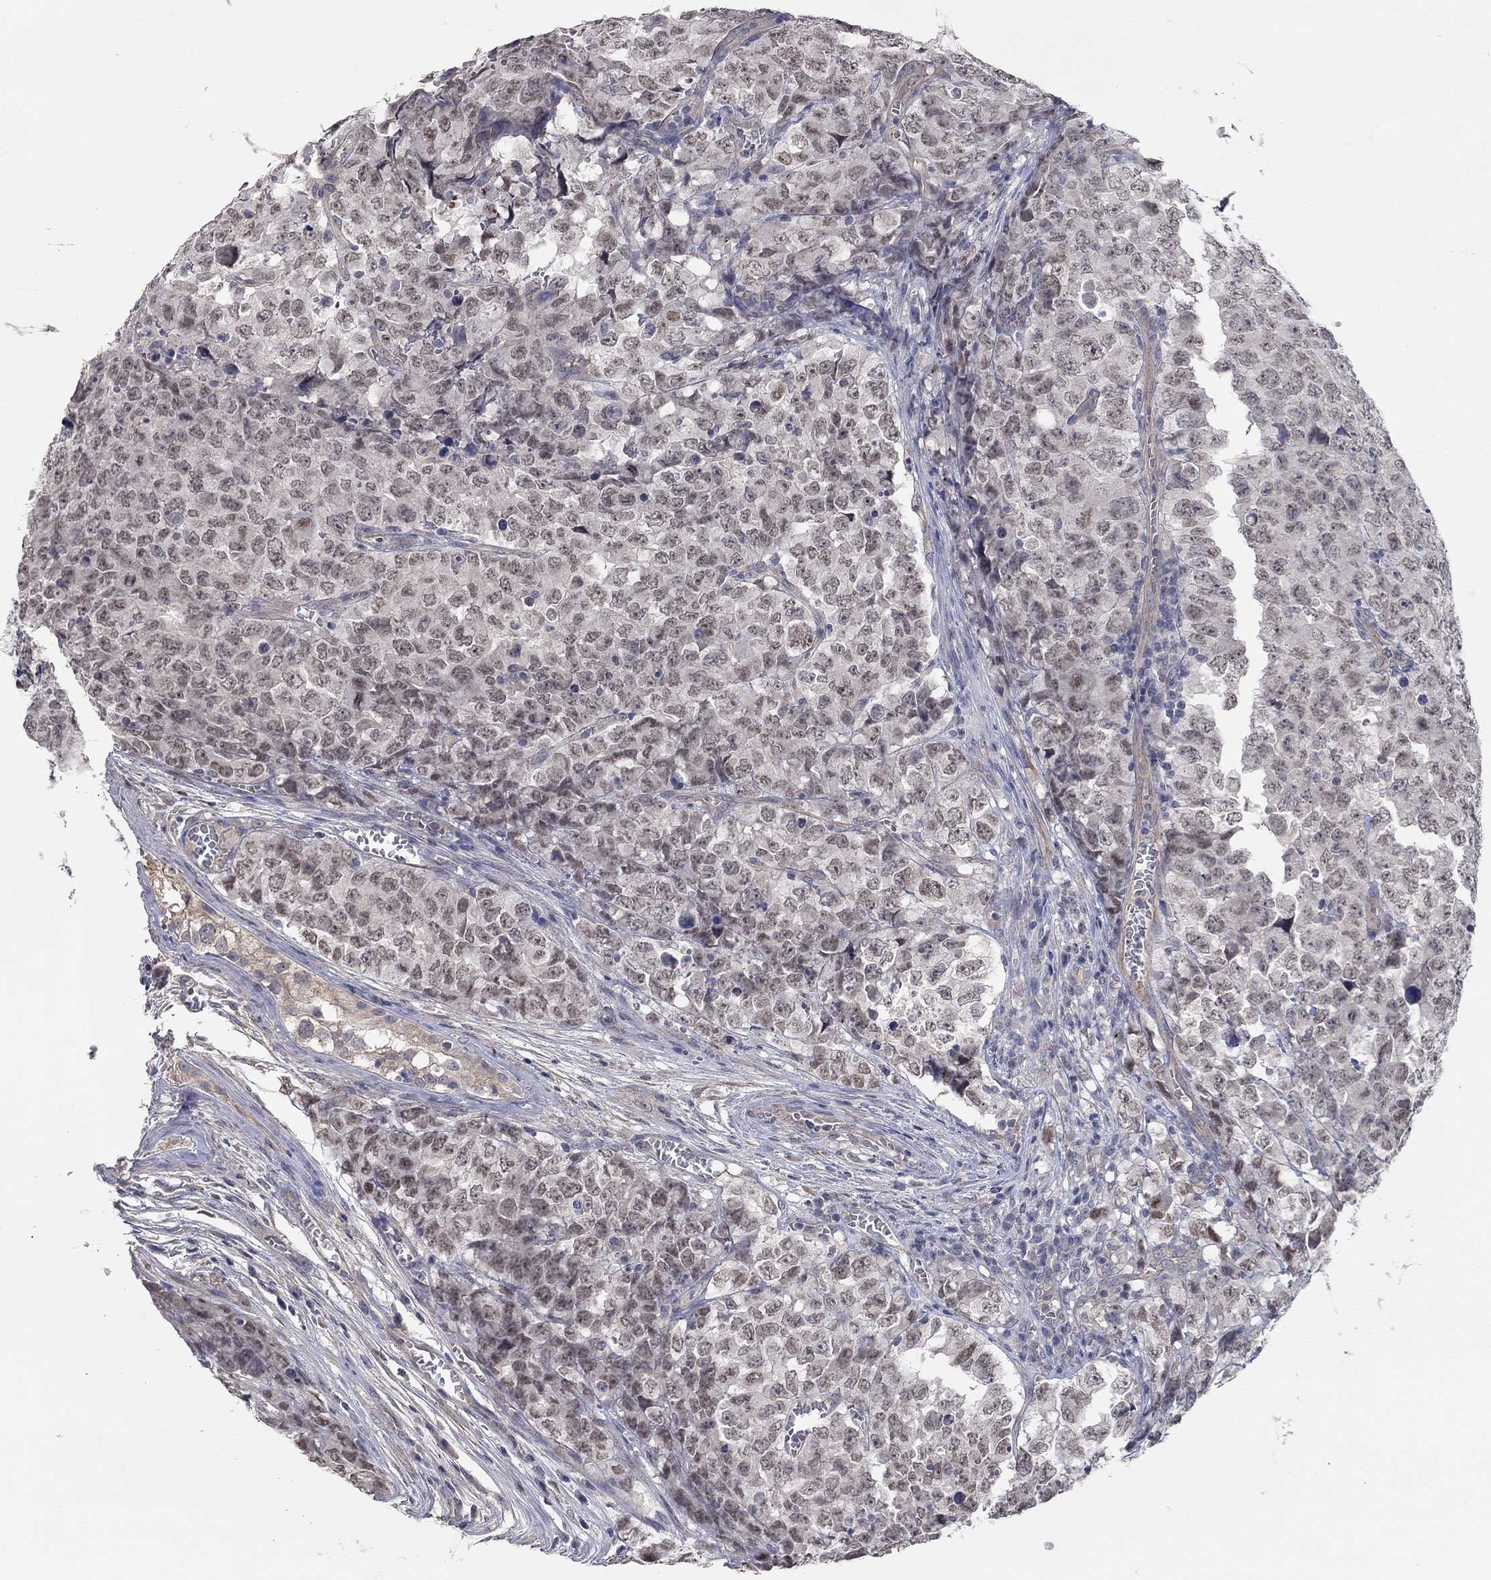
{"staining": {"intensity": "negative", "quantity": "none", "location": "none"}, "tissue": "testis cancer", "cell_type": "Tumor cells", "image_type": "cancer", "snomed": [{"axis": "morphology", "description": "Carcinoma, Embryonal, NOS"}, {"axis": "topography", "description": "Testis"}], "caption": "Immunohistochemistry of testis cancer reveals no expression in tumor cells.", "gene": "WASF3", "patient": {"sex": "male", "age": 23}}